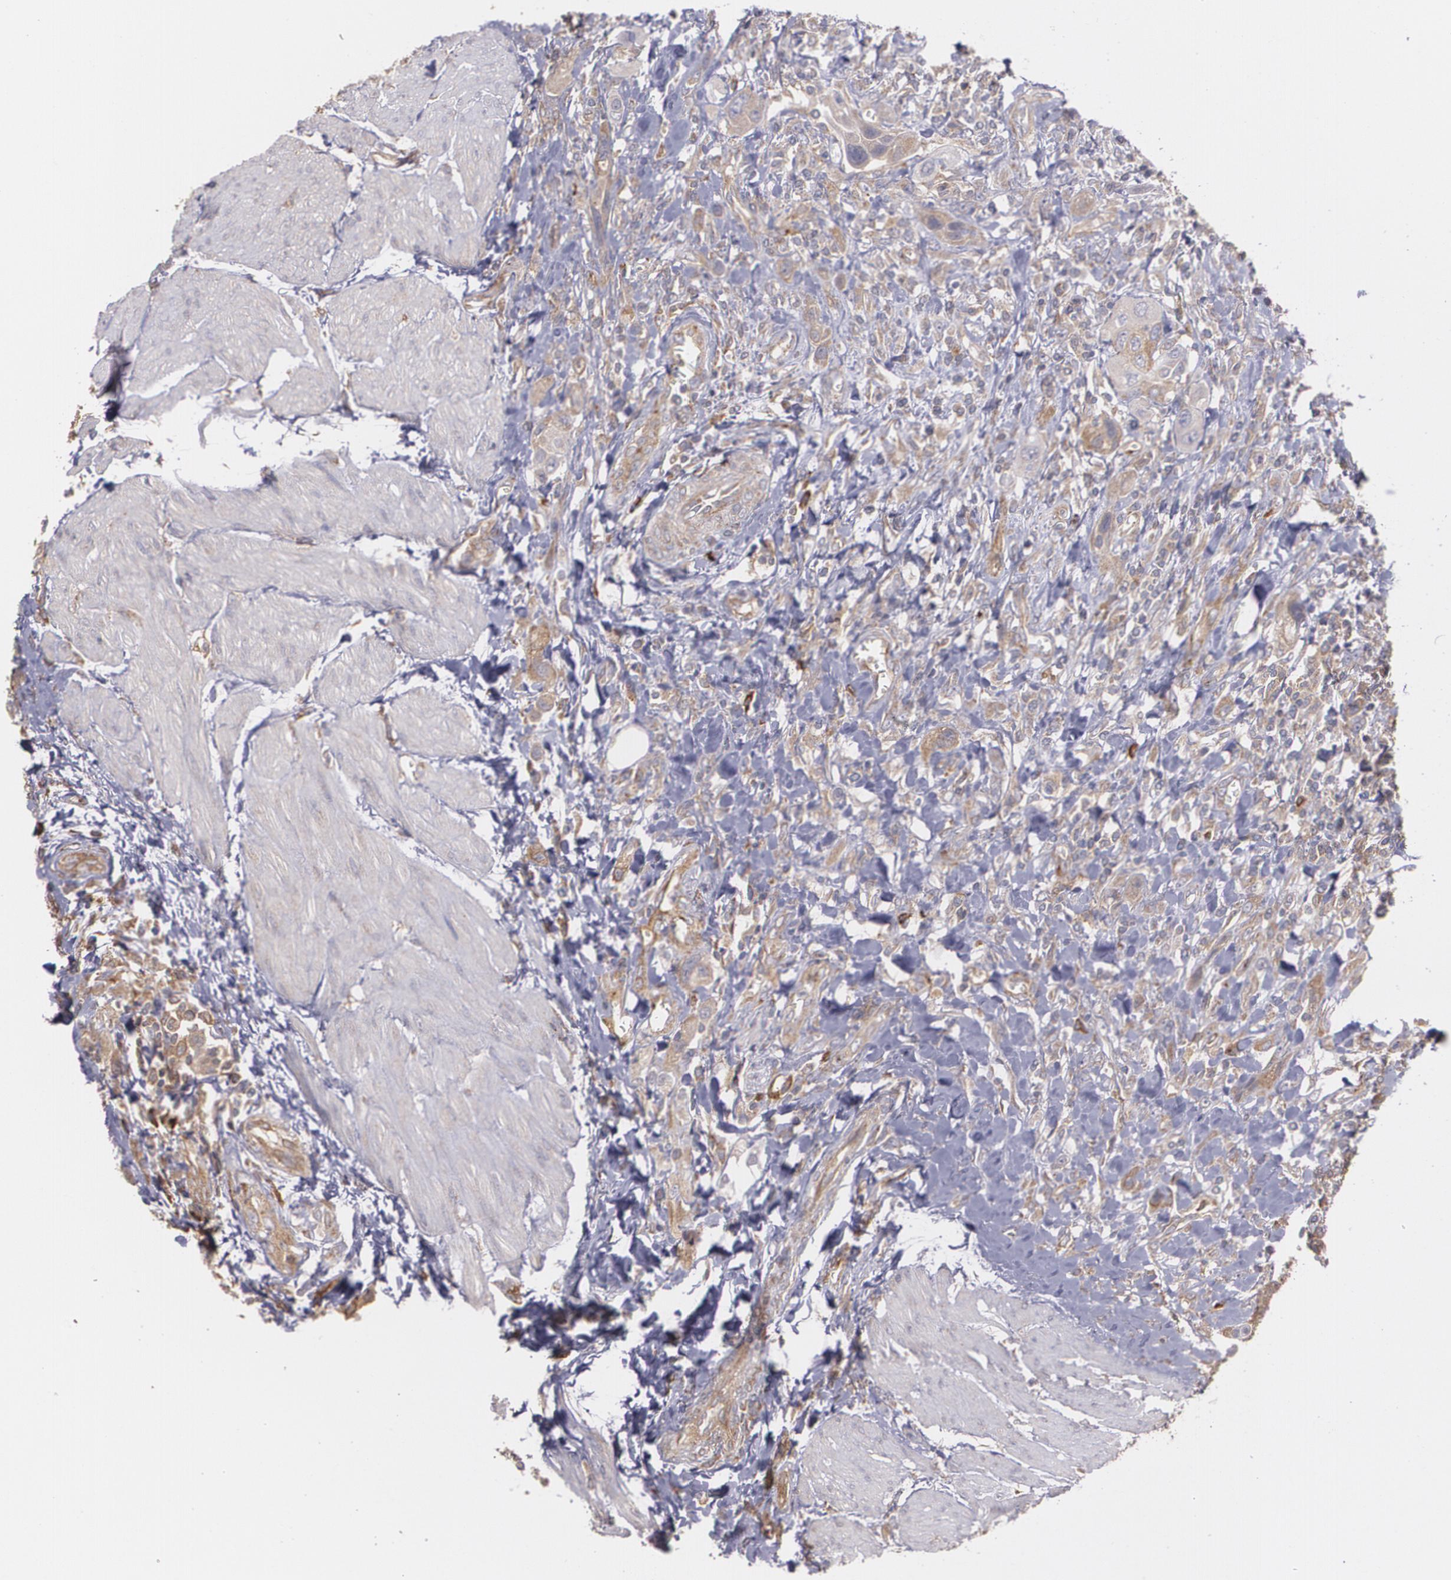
{"staining": {"intensity": "moderate", "quantity": ">75%", "location": "cytoplasmic/membranous"}, "tissue": "urothelial cancer", "cell_type": "Tumor cells", "image_type": "cancer", "snomed": [{"axis": "morphology", "description": "Urothelial carcinoma, High grade"}, {"axis": "topography", "description": "Urinary bladder"}], "caption": "This micrograph reveals IHC staining of urothelial cancer, with medium moderate cytoplasmic/membranous expression in approximately >75% of tumor cells.", "gene": "ECE1", "patient": {"sex": "male", "age": 50}}